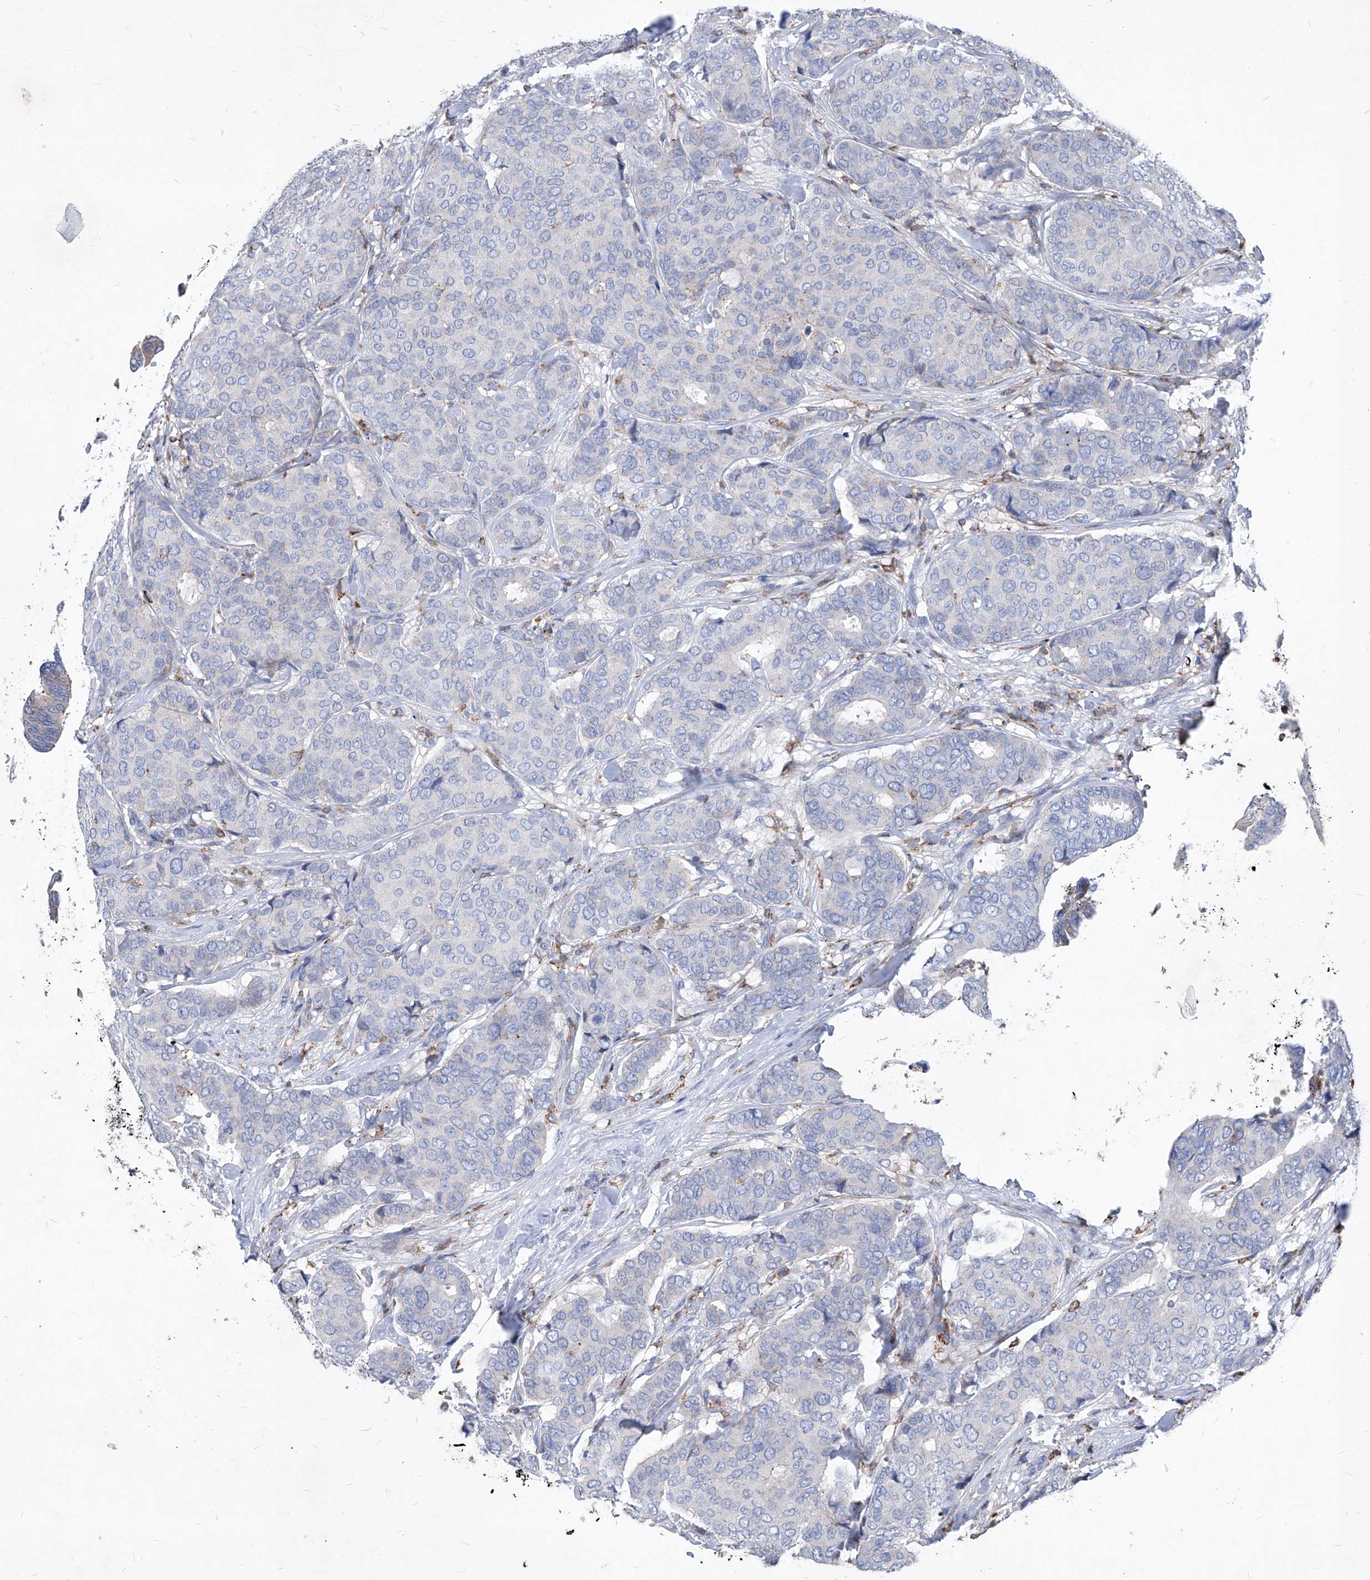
{"staining": {"intensity": "negative", "quantity": "none", "location": "none"}, "tissue": "breast cancer", "cell_type": "Tumor cells", "image_type": "cancer", "snomed": [{"axis": "morphology", "description": "Duct carcinoma"}, {"axis": "topography", "description": "Breast"}], "caption": "A photomicrograph of human breast intraductal carcinoma is negative for staining in tumor cells.", "gene": "UBOX5", "patient": {"sex": "female", "age": 75}}